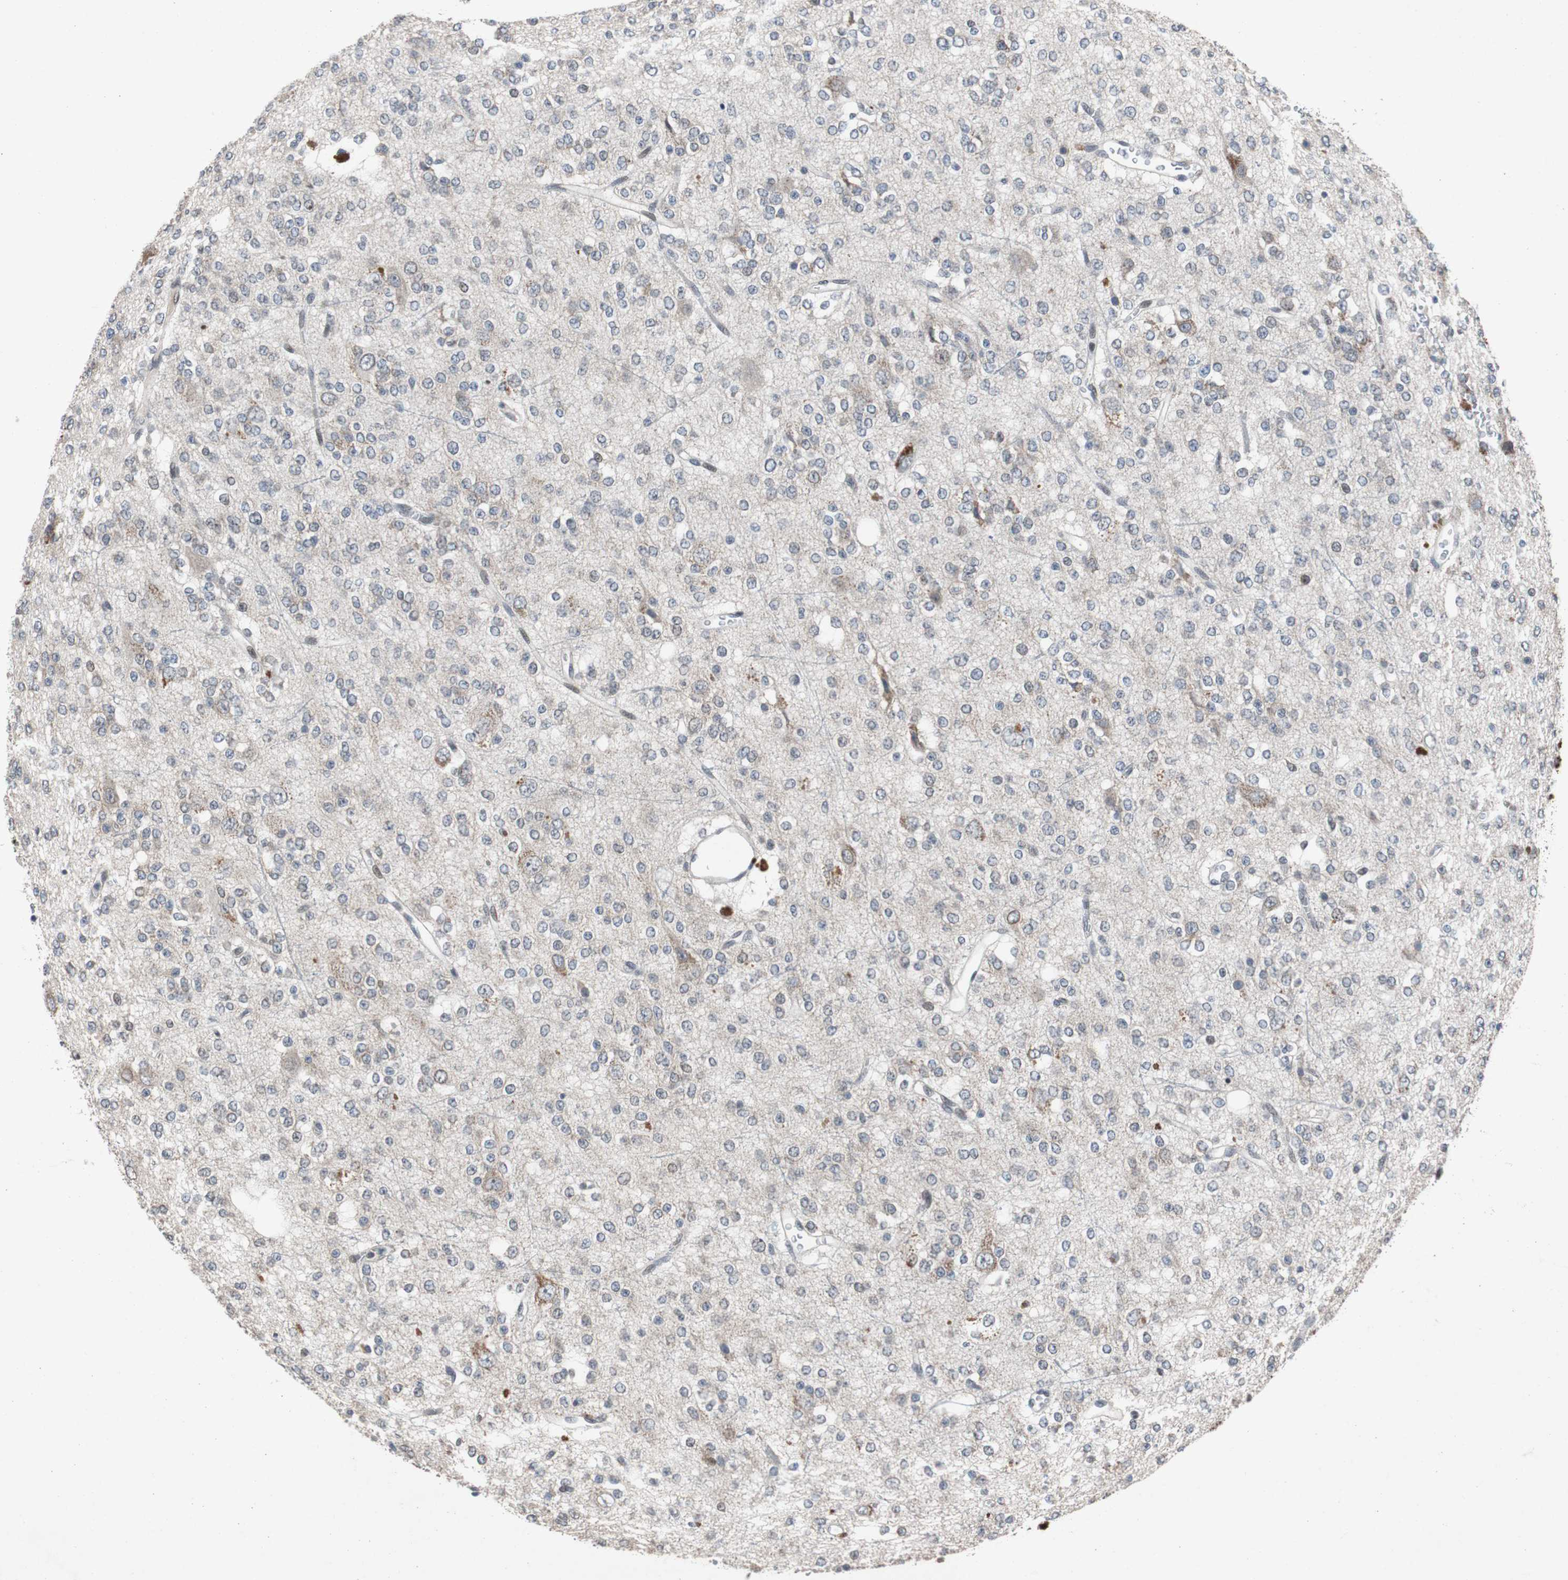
{"staining": {"intensity": "moderate", "quantity": "<25%", "location": "cytoplasmic/membranous"}, "tissue": "glioma", "cell_type": "Tumor cells", "image_type": "cancer", "snomed": [{"axis": "morphology", "description": "Glioma, malignant, Low grade"}, {"axis": "topography", "description": "Brain"}], "caption": "A low amount of moderate cytoplasmic/membranous positivity is identified in about <25% of tumor cells in low-grade glioma (malignant) tissue. The staining was performed using DAB (3,3'-diaminobenzidine), with brown indicating positive protein expression. Nuclei are stained blue with hematoxylin.", "gene": "TP63", "patient": {"sex": "male", "age": 38}}